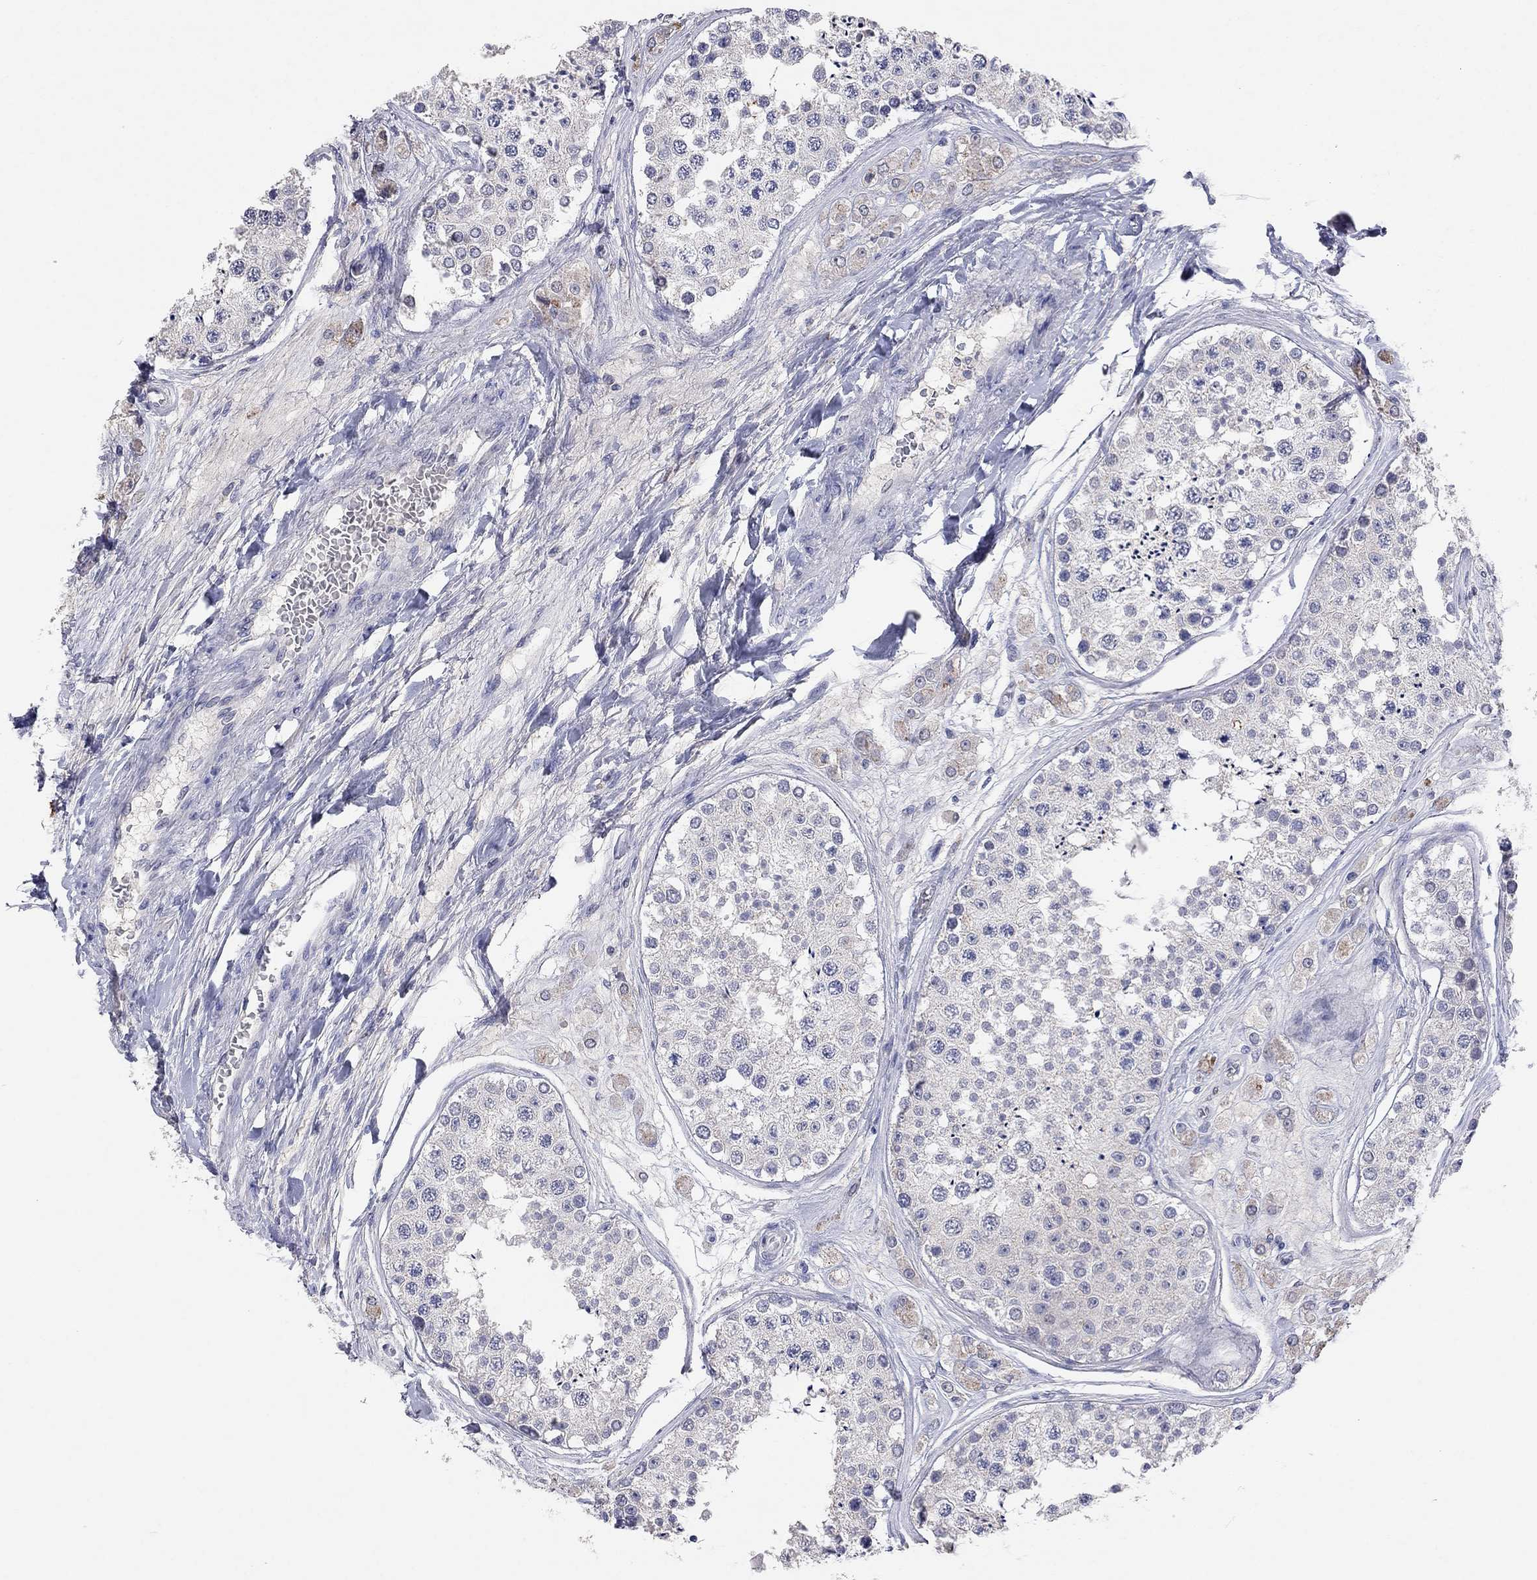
{"staining": {"intensity": "weak", "quantity": "<25%", "location": "cytoplasmic/membranous"}, "tissue": "testis", "cell_type": "Cells in seminiferous ducts", "image_type": "normal", "snomed": [{"axis": "morphology", "description": "Normal tissue, NOS"}, {"axis": "topography", "description": "Testis"}], "caption": "Micrograph shows no significant protein expression in cells in seminiferous ducts of unremarkable testis. (Brightfield microscopy of DAB IHC at high magnification).", "gene": "MMP13", "patient": {"sex": "male", "age": 25}}